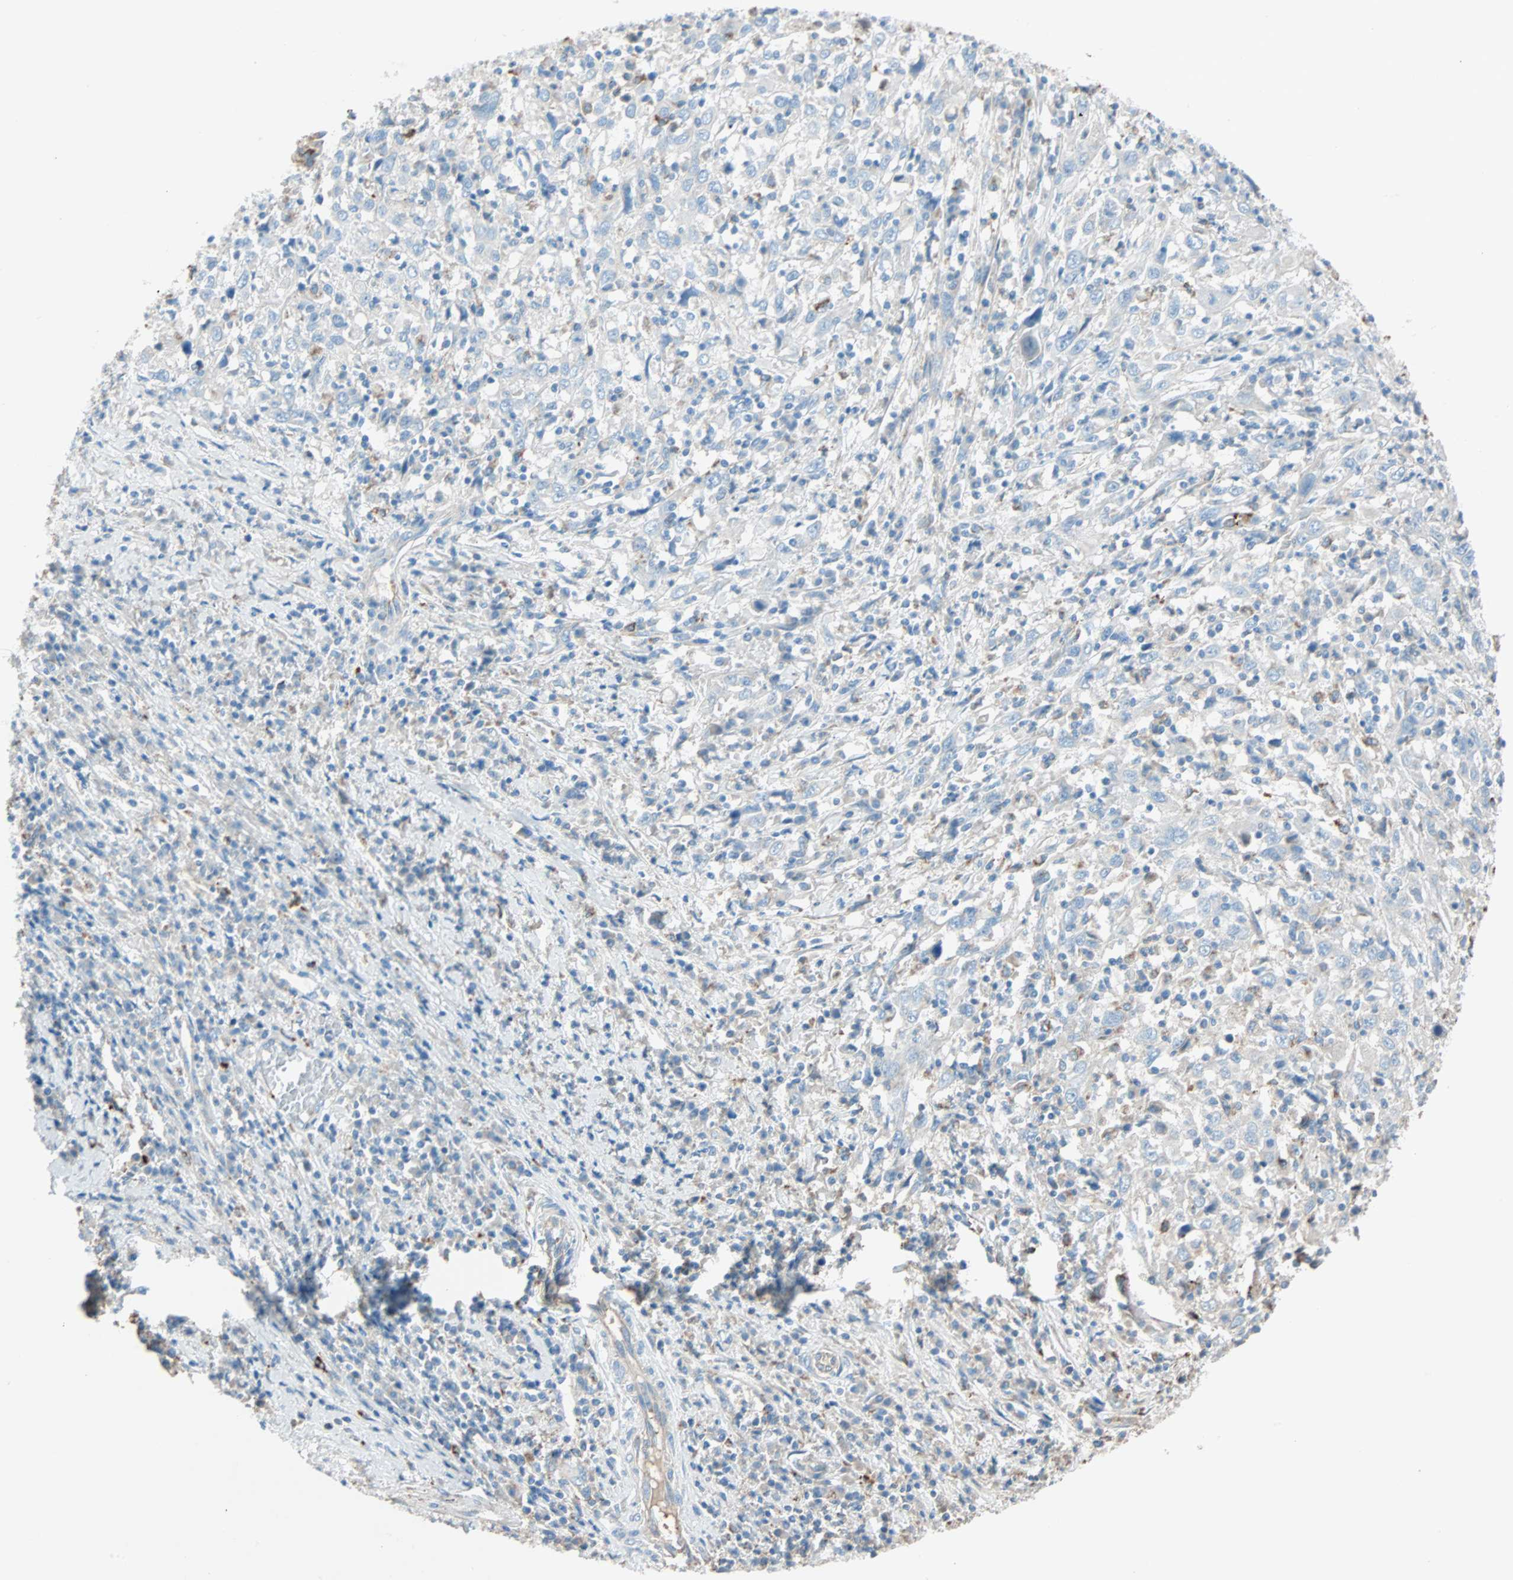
{"staining": {"intensity": "weak", "quantity": ">75%", "location": "cytoplasmic/membranous"}, "tissue": "cervical cancer", "cell_type": "Tumor cells", "image_type": "cancer", "snomed": [{"axis": "morphology", "description": "Squamous cell carcinoma, NOS"}, {"axis": "topography", "description": "Cervix"}], "caption": "Protein expression analysis of human cervical cancer reveals weak cytoplasmic/membranous staining in about >75% of tumor cells. (Stains: DAB in brown, nuclei in blue, Microscopy: brightfield microscopy at high magnification).", "gene": "LY6G6F", "patient": {"sex": "female", "age": 46}}